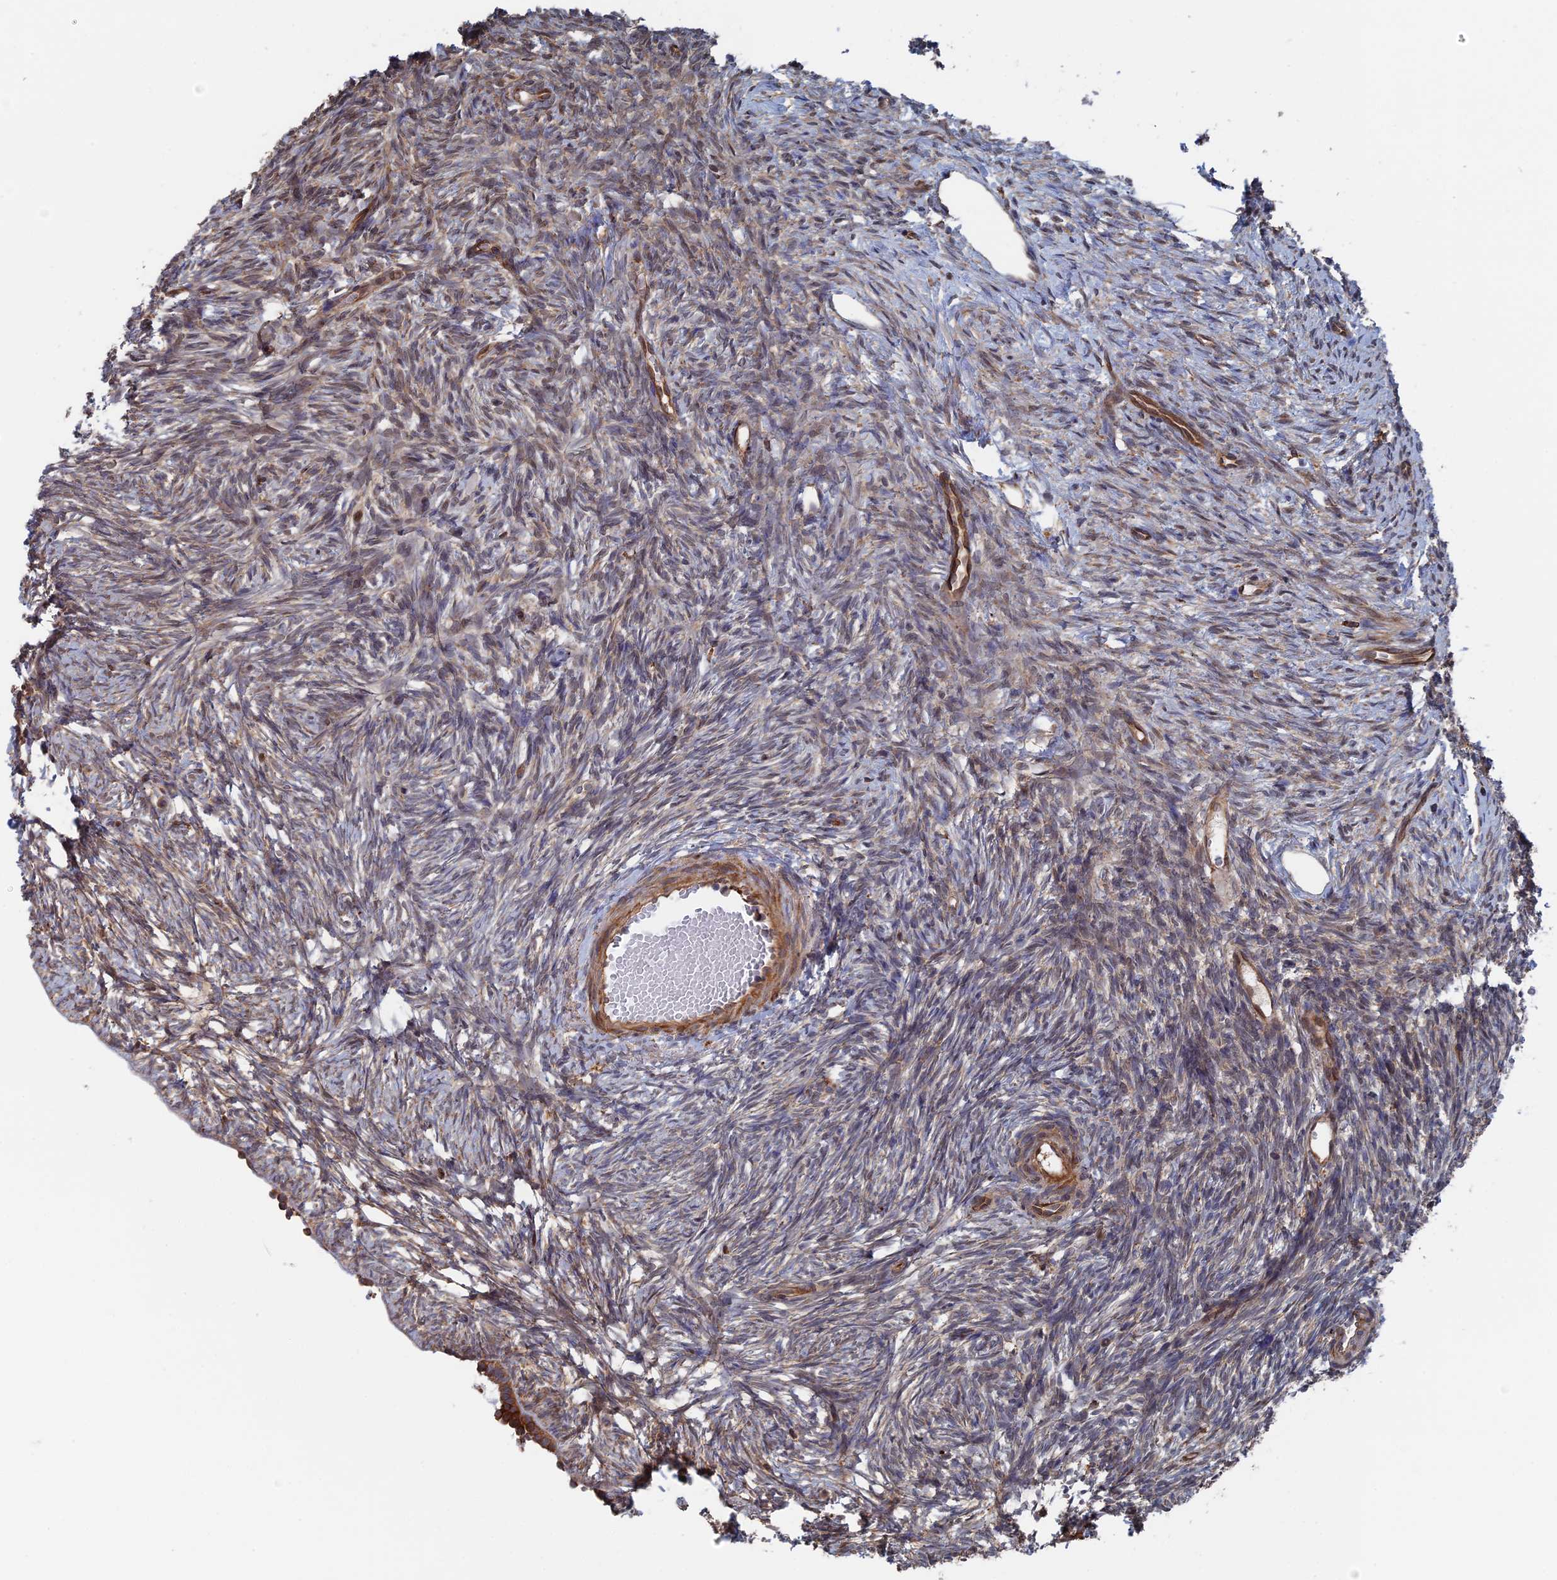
{"staining": {"intensity": "weak", "quantity": "25%-75%", "location": "cytoplasmic/membranous"}, "tissue": "ovary", "cell_type": "Ovarian stroma cells", "image_type": "normal", "snomed": [{"axis": "morphology", "description": "Normal tissue, NOS"}, {"axis": "topography", "description": "Ovary"}], "caption": "The immunohistochemical stain labels weak cytoplasmic/membranous expression in ovarian stroma cells of benign ovary.", "gene": "BPIFB6", "patient": {"sex": "female", "age": 51}}